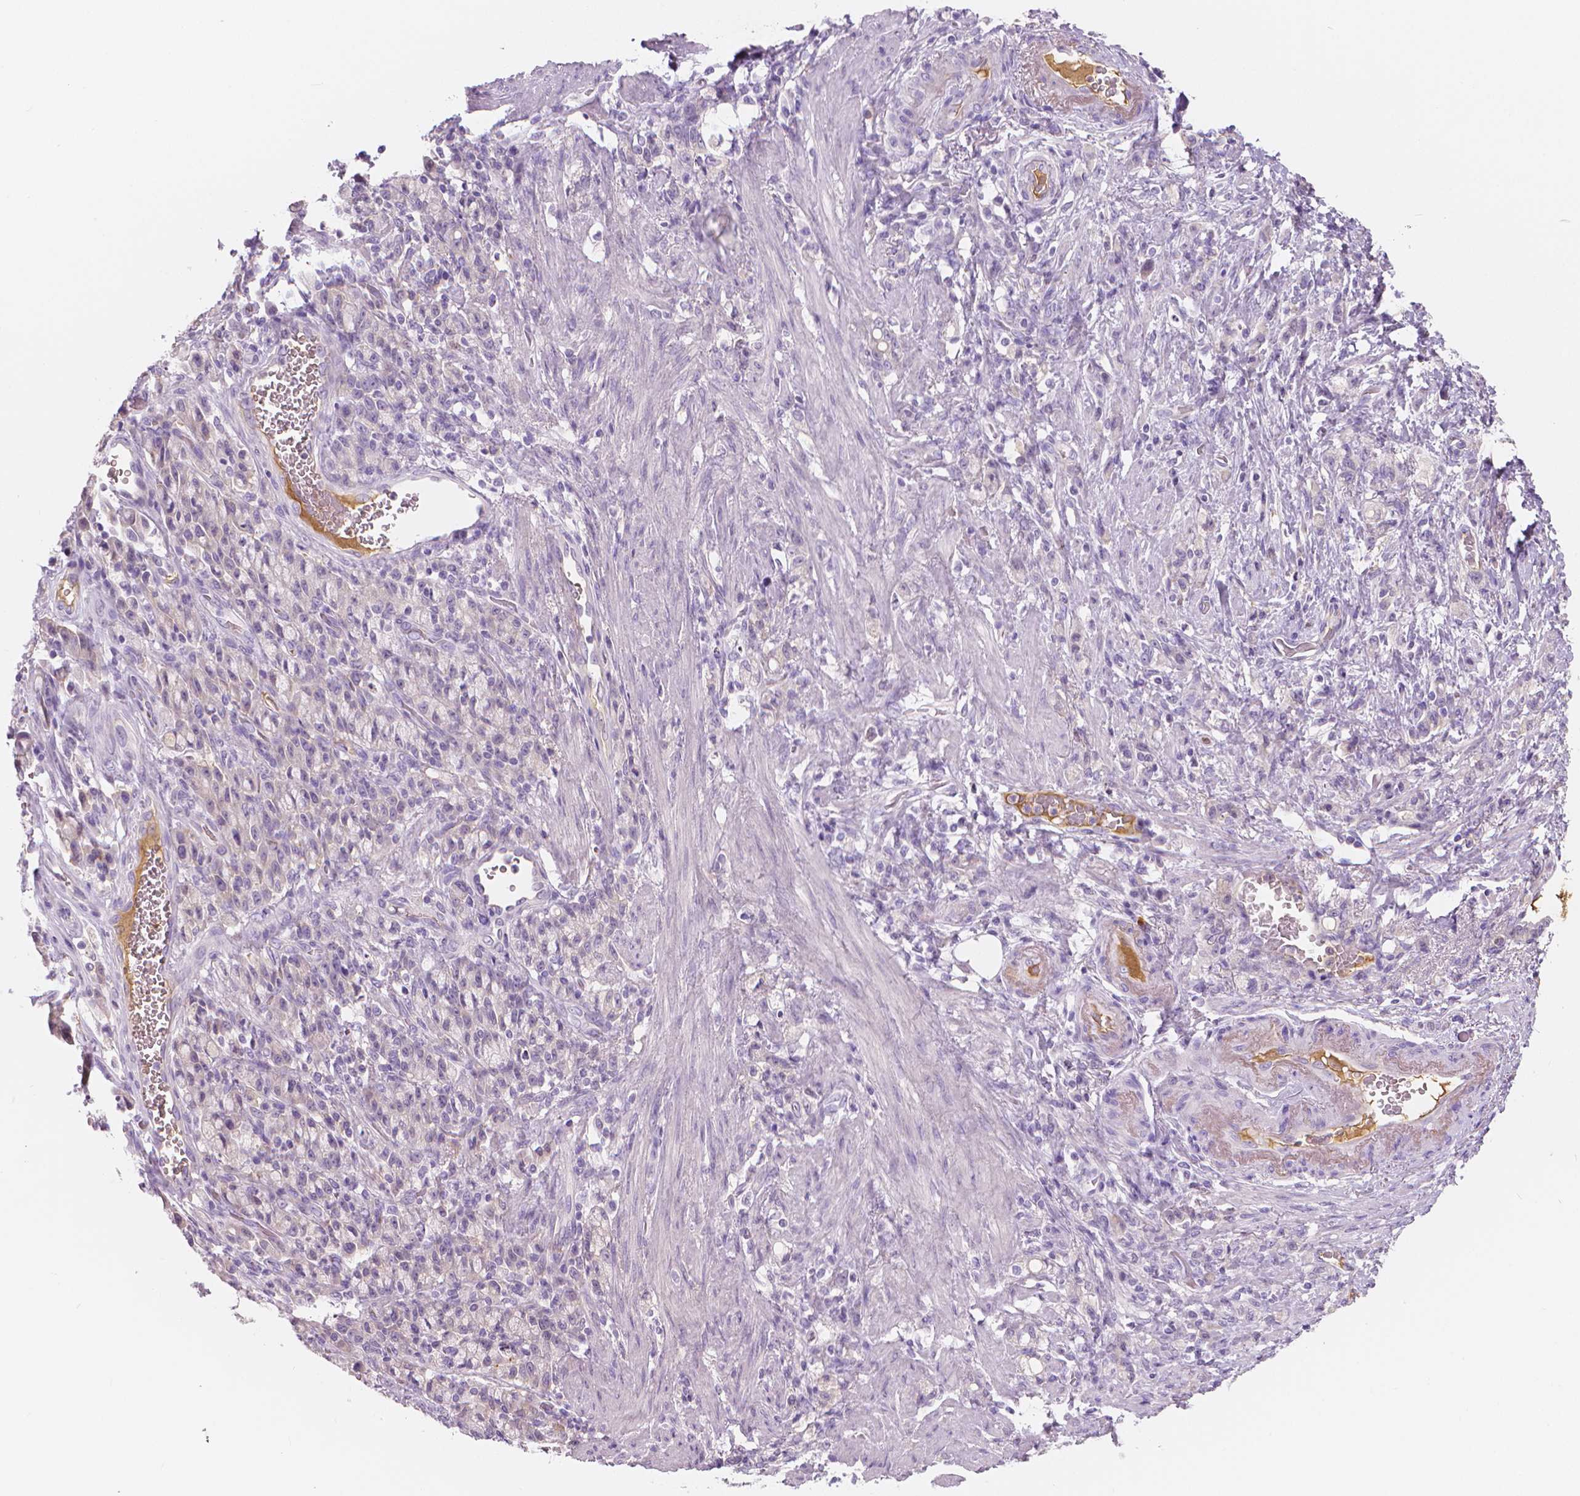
{"staining": {"intensity": "negative", "quantity": "none", "location": "none"}, "tissue": "stomach cancer", "cell_type": "Tumor cells", "image_type": "cancer", "snomed": [{"axis": "morphology", "description": "Adenocarcinoma, NOS"}, {"axis": "topography", "description": "Stomach"}], "caption": "Tumor cells are negative for brown protein staining in stomach cancer.", "gene": "APOA4", "patient": {"sex": "male", "age": 77}}